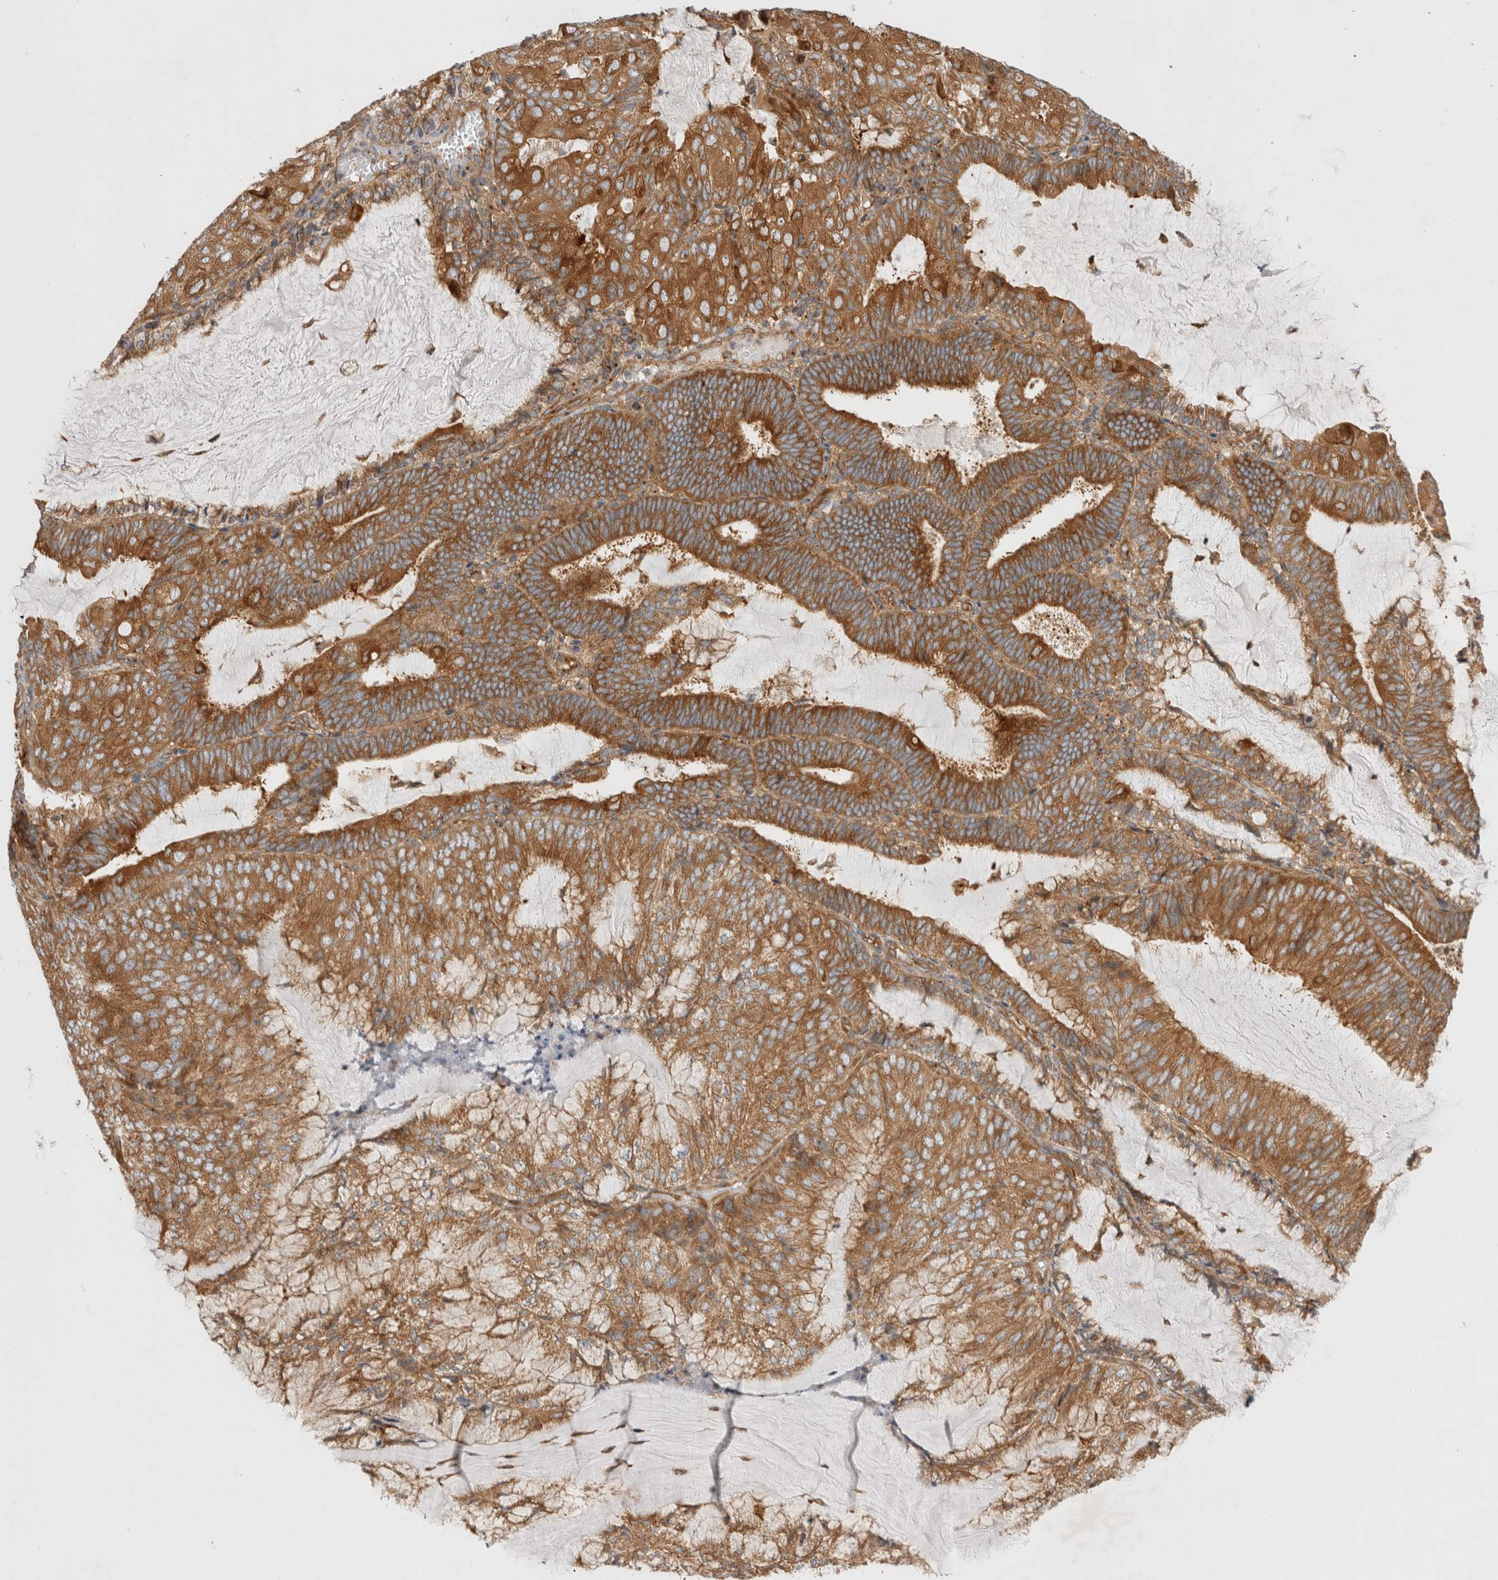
{"staining": {"intensity": "moderate", "quantity": ">75%", "location": "cytoplasmic/membranous"}, "tissue": "endometrial cancer", "cell_type": "Tumor cells", "image_type": "cancer", "snomed": [{"axis": "morphology", "description": "Adenocarcinoma, NOS"}, {"axis": "topography", "description": "Endometrium"}], "caption": "About >75% of tumor cells in endometrial adenocarcinoma display moderate cytoplasmic/membranous protein expression as visualized by brown immunohistochemical staining.", "gene": "GPR150", "patient": {"sex": "female", "age": 81}}